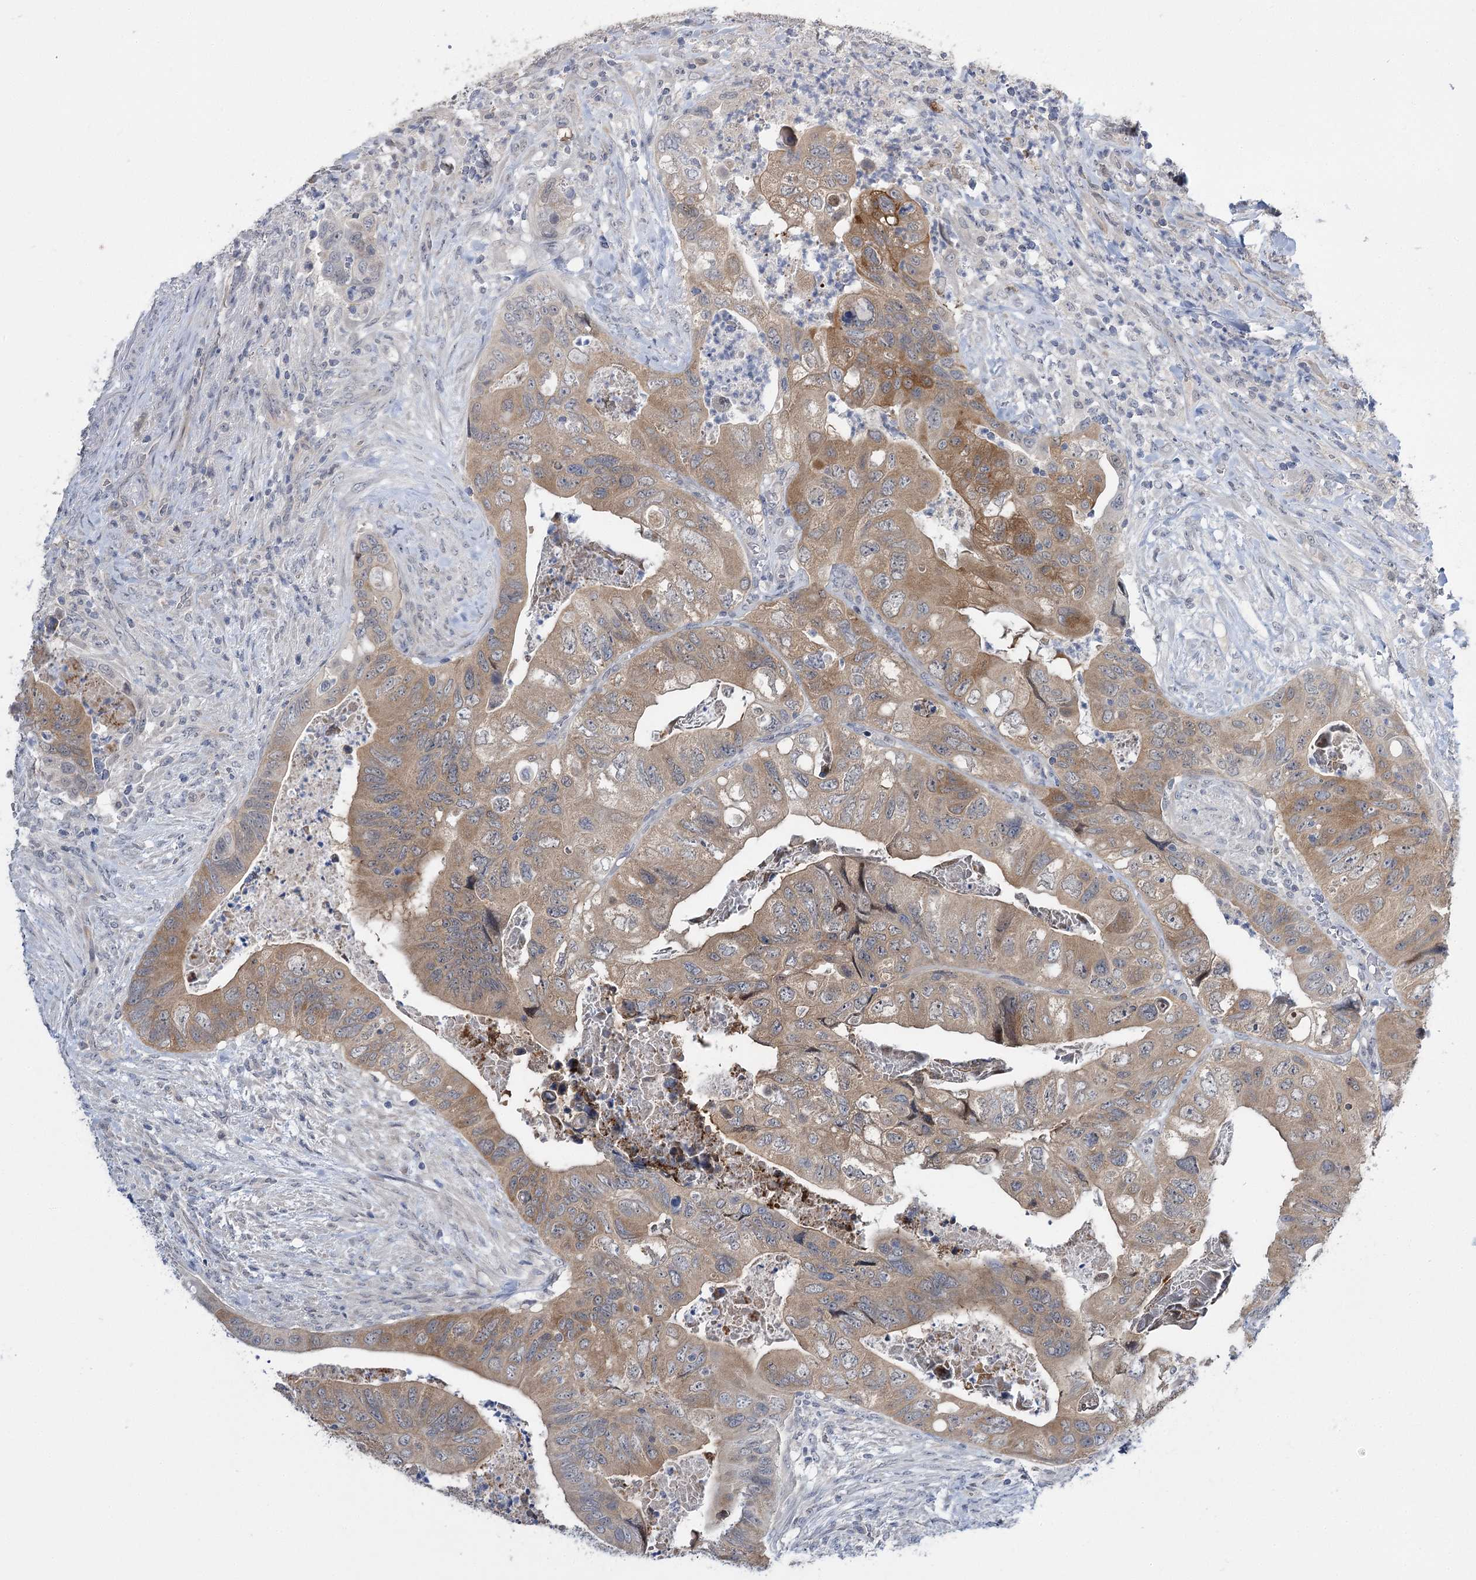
{"staining": {"intensity": "weak", "quantity": ">75%", "location": "cytoplasmic/membranous"}, "tissue": "colorectal cancer", "cell_type": "Tumor cells", "image_type": "cancer", "snomed": [{"axis": "morphology", "description": "Adenocarcinoma, NOS"}, {"axis": "topography", "description": "Rectum"}], "caption": "This is an image of immunohistochemistry staining of colorectal cancer, which shows weak positivity in the cytoplasmic/membranous of tumor cells.", "gene": "PHYHIPL", "patient": {"sex": "male", "age": 63}}